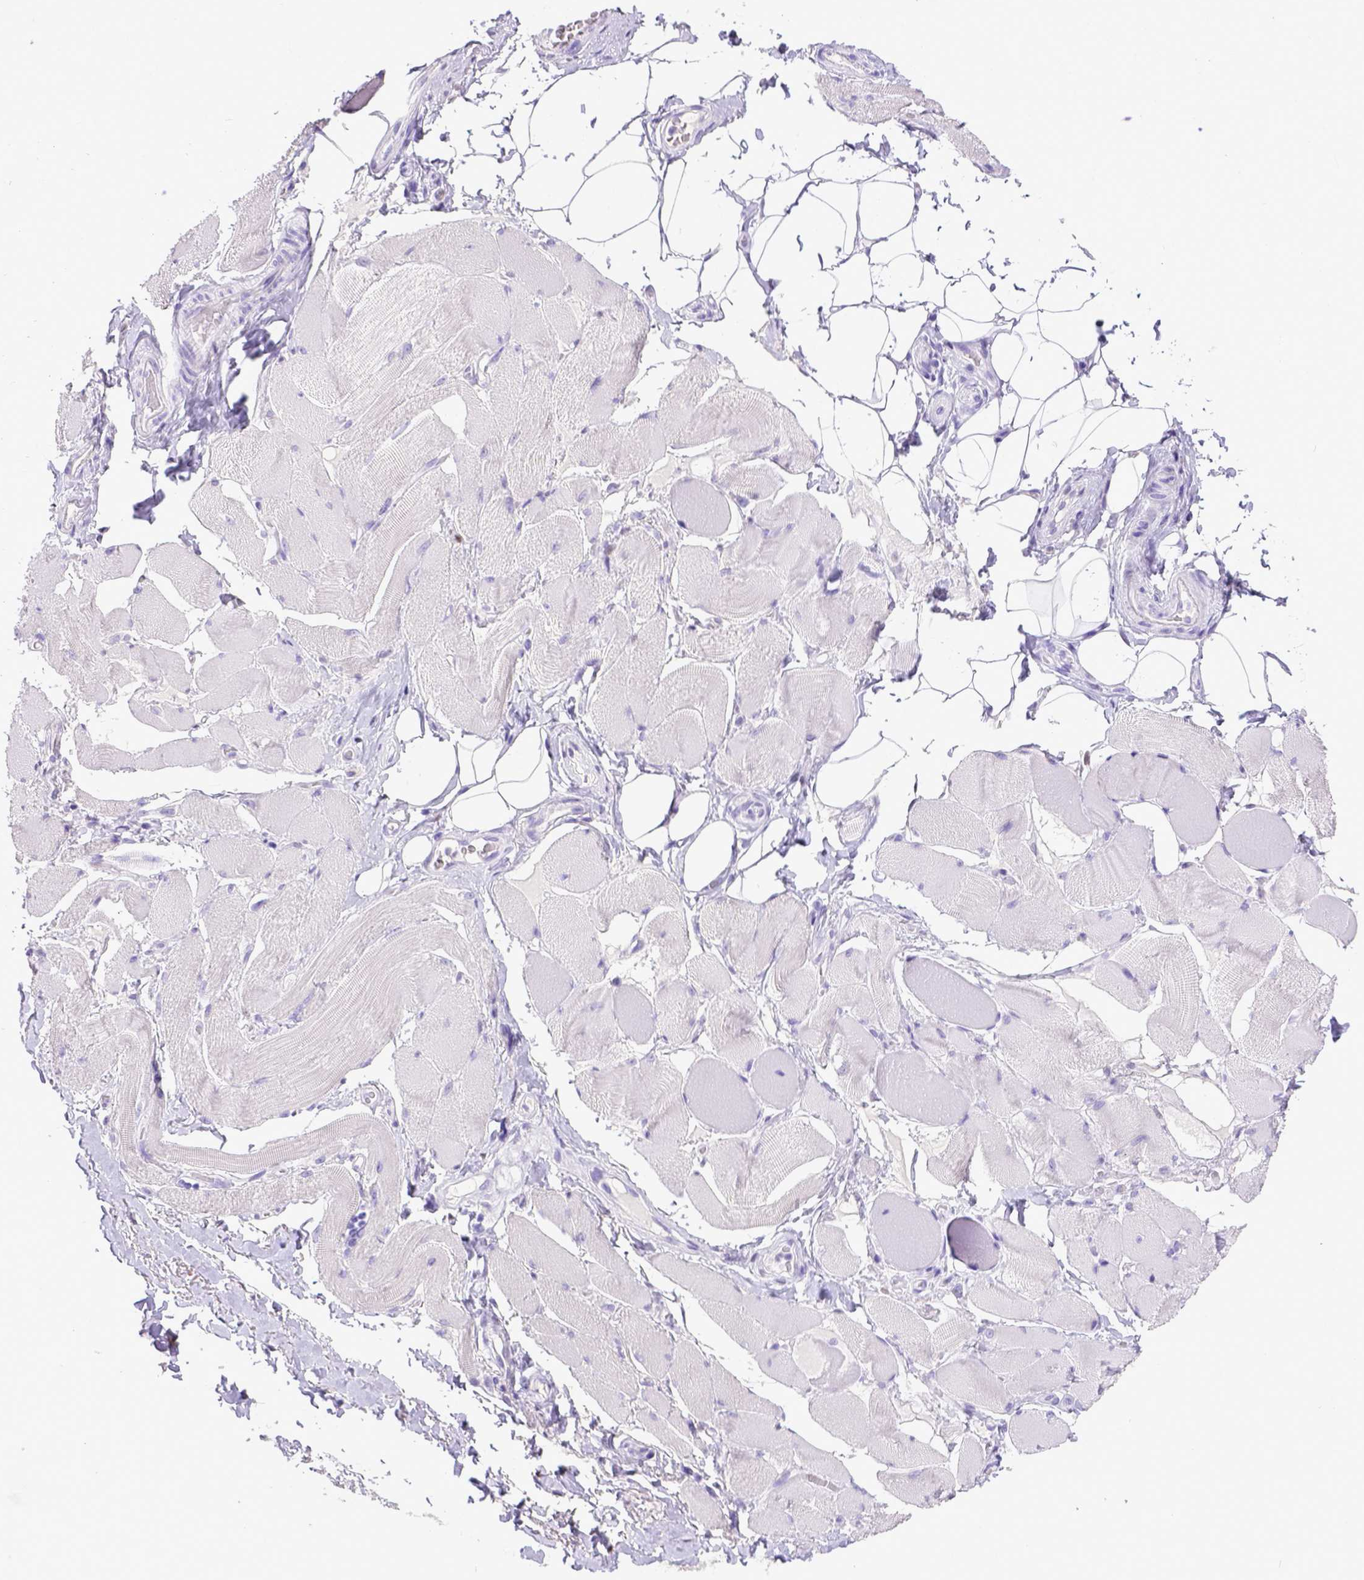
{"staining": {"intensity": "negative", "quantity": "none", "location": "none"}, "tissue": "skeletal muscle", "cell_type": "Myocytes", "image_type": "normal", "snomed": [{"axis": "morphology", "description": "Normal tissue, NOS"}, {"axis": "topography", "description": "Skeletal muscle"}, {"axis": "topography", "description": "Anal"}, {"axis": "topography", "description": "Peripheral nerve tissue"}], "caption": "DAB (3,3'-diaminobenzidine) immunohistochemical staining of unremarkable skeletal muscle reveals no significant staining in myocytes. The staining was performed using DAB to visualize the protein expression in brown, while the nuclei were stained in blue with hematoxylin (Magnification: 20x).", "gene": "ESR1", "patient": {"sex": "male", "age": 53}}